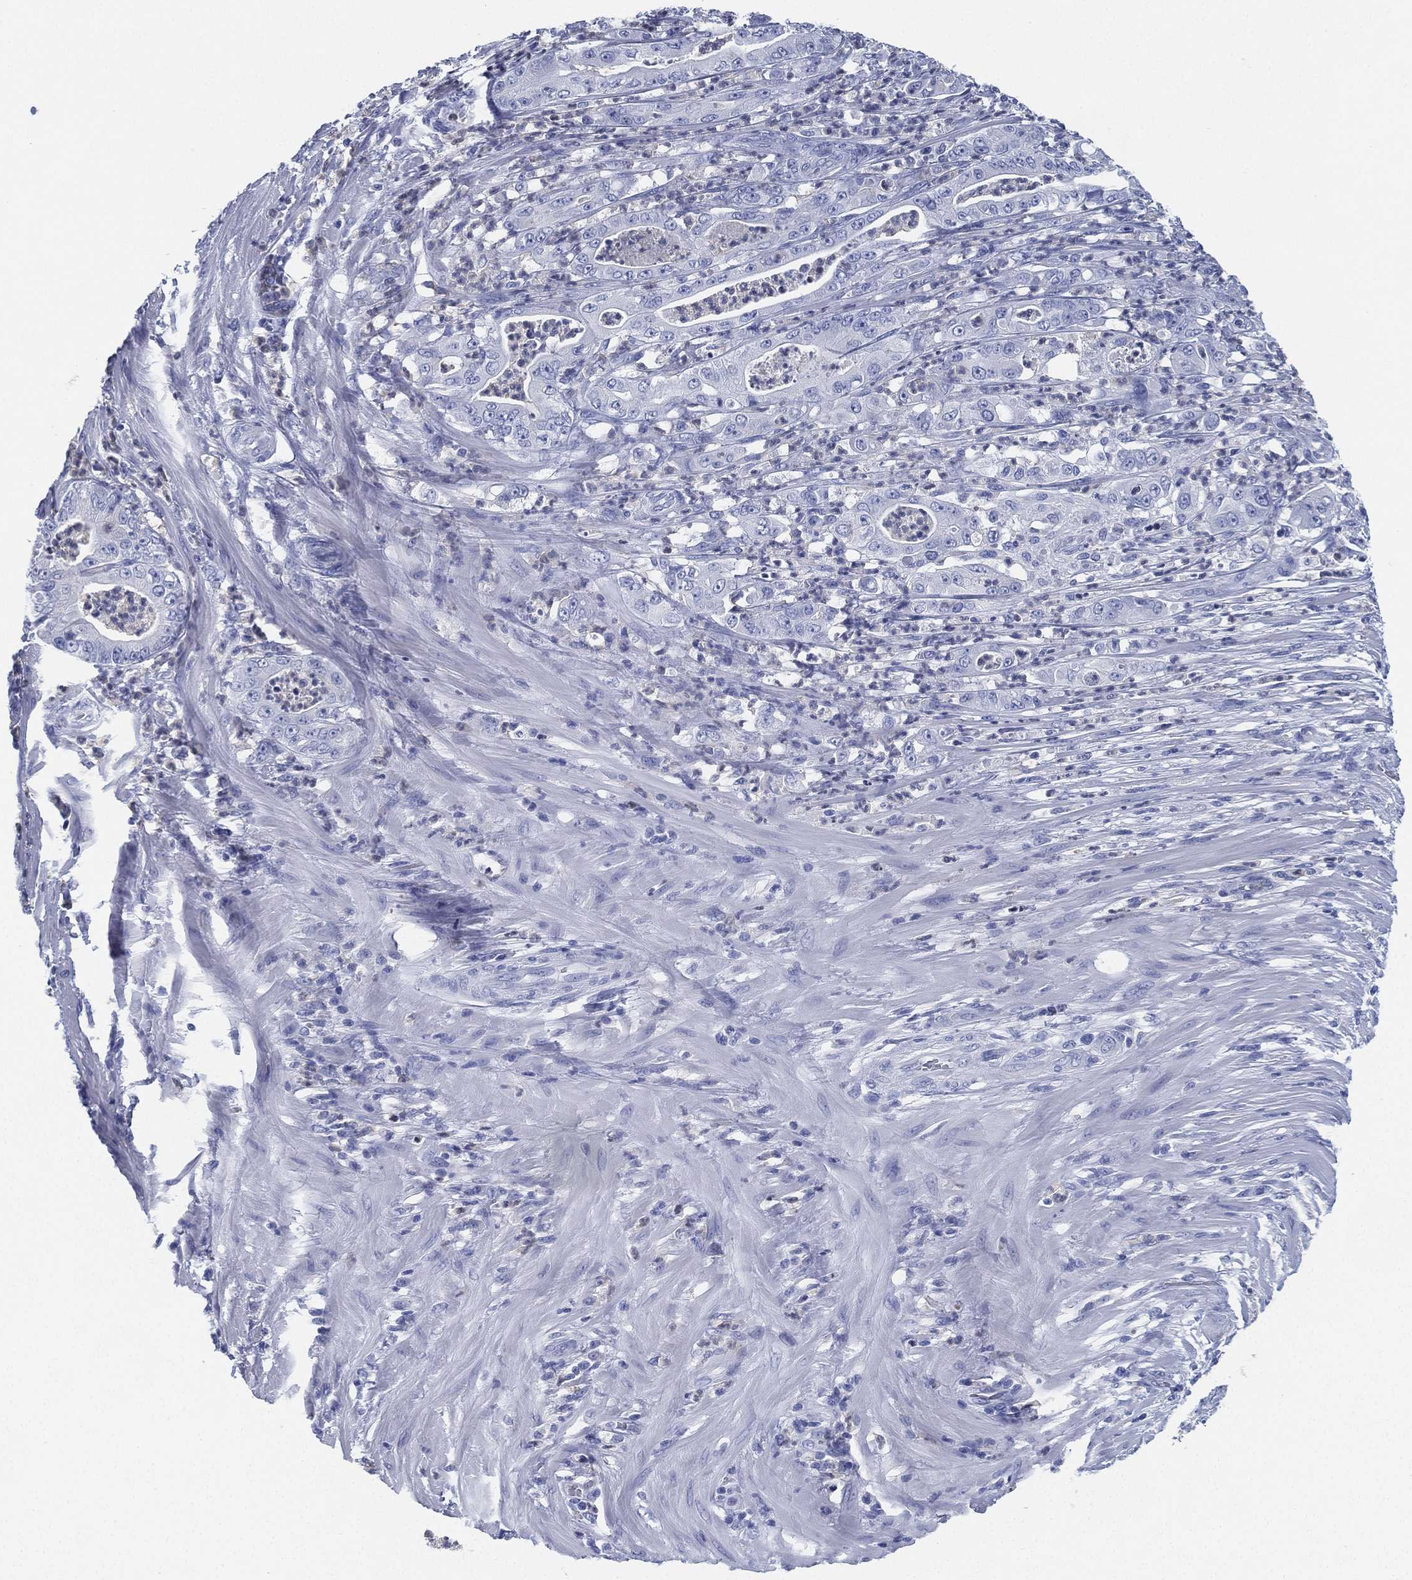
{"staining": {"intensity": "negative", "quantity": "none", "location": "none"}, "tissue": "pancreatic cancer", "cell_type": "Tumor cells", "image_type": "cancer", "snomed": [{"axis": "morphology", "description": "Adenocarcinoma, NOS"}, {"axis": "topography", "description": "Pancreas"}], "caption": "IHC of pancreatic cancer (adenocarcinoma) exhibits no positivity in tumor cells.", "gene": "DEFB121", "patient": {"sex": "male", "age": 71}}